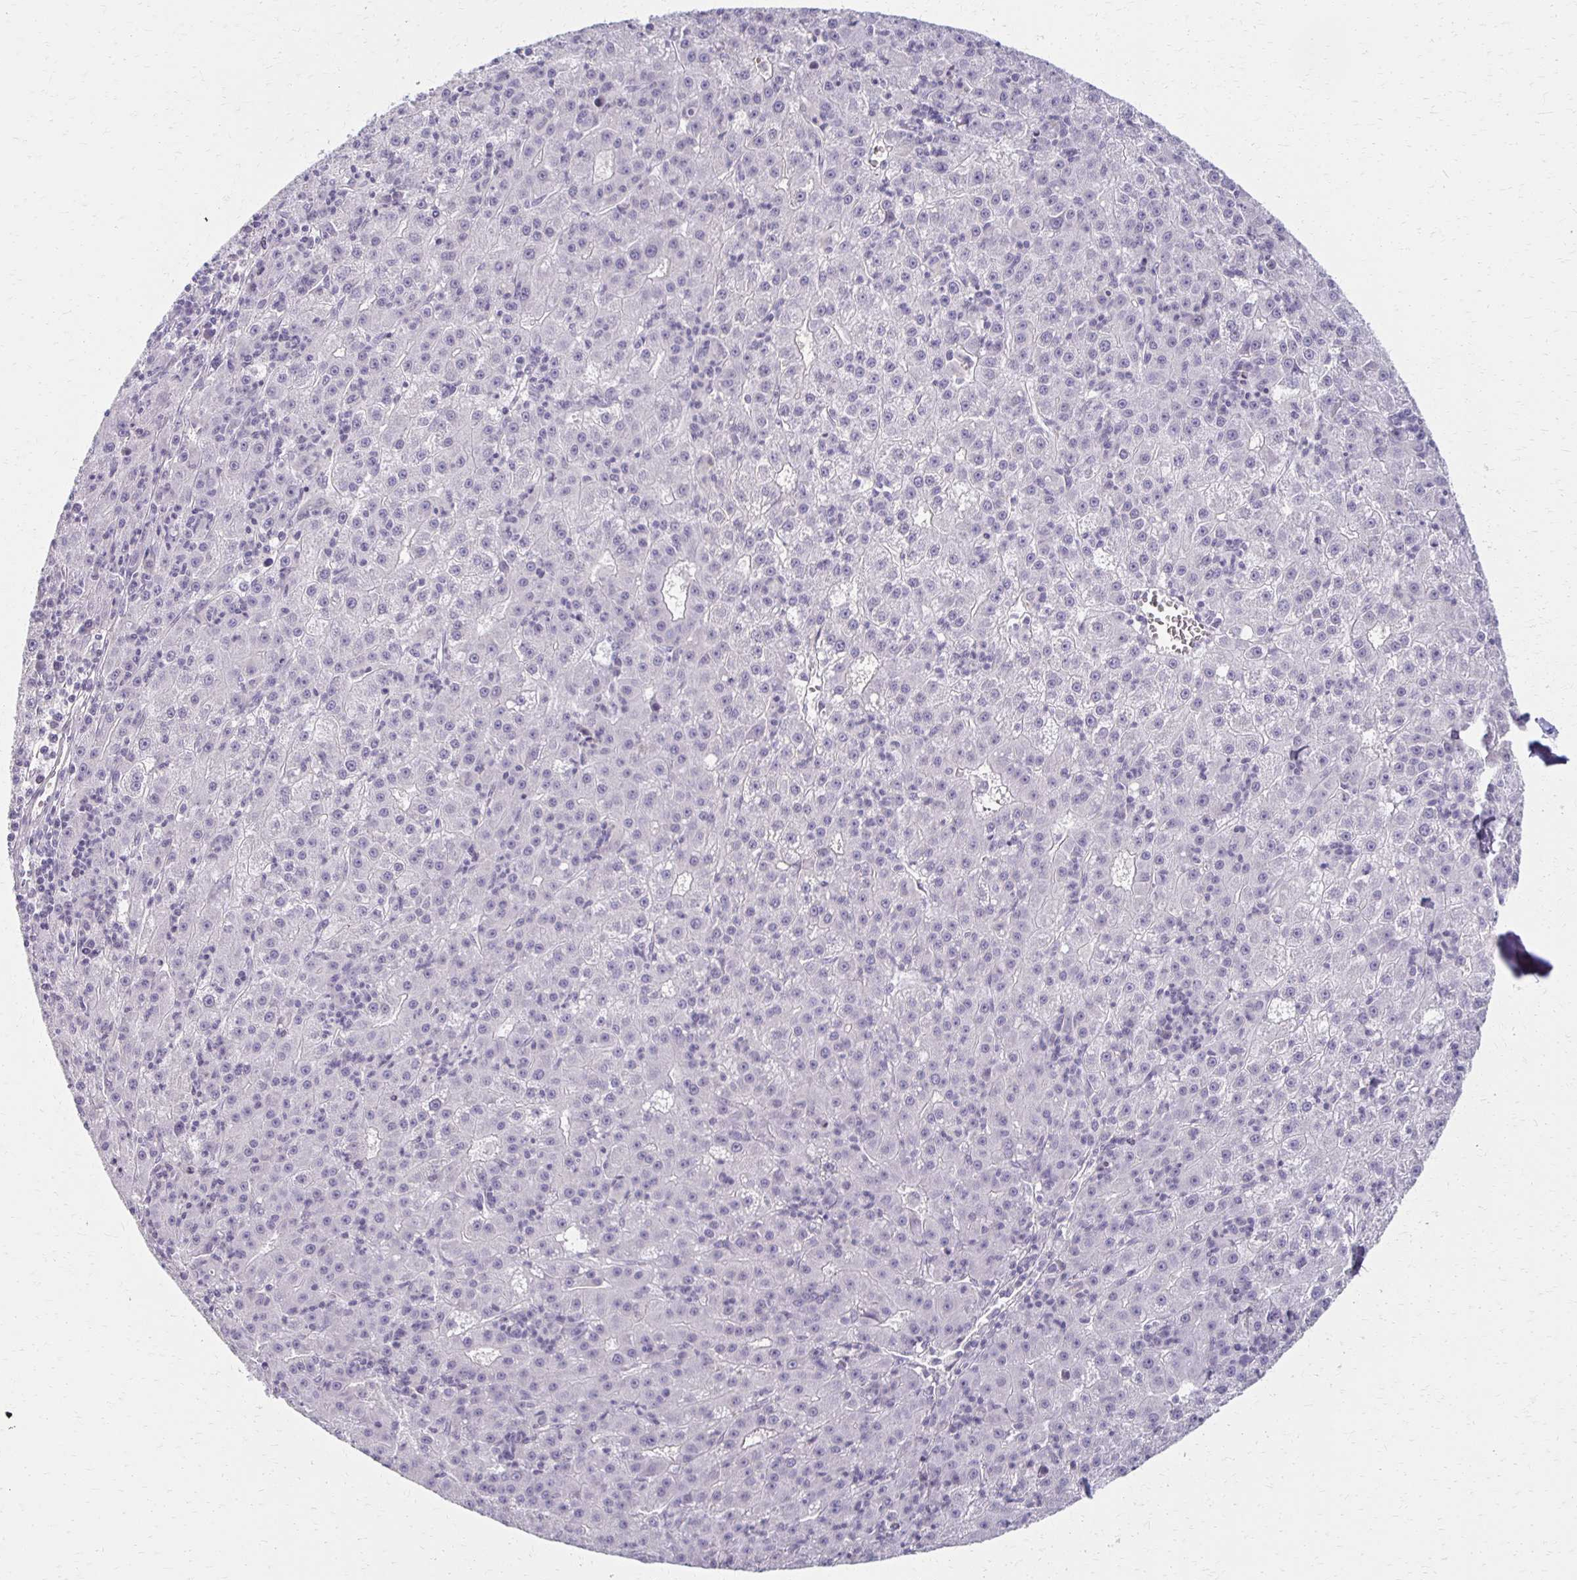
{"staining": {"intensity": "negative", "quantity": "none", "location": "none"}, "tissue": "liver cancer", "cell_type": "Tumor cells", "image_type": "cancer", "snomed": [{"axis": "morphology", "description": "Carcinoma, Hepatocellular, NOS"}, {"axis": "topography", "description": "Liver"}], "caption": "Image shows no significant protein expression in tumor cells of hepatocellular carcinoma (liver). (Immunohistochemistry, brightfield microscopy, high magnification).", "gene": "FOXO4", "patient": {"sex": "male", "age": 76}}